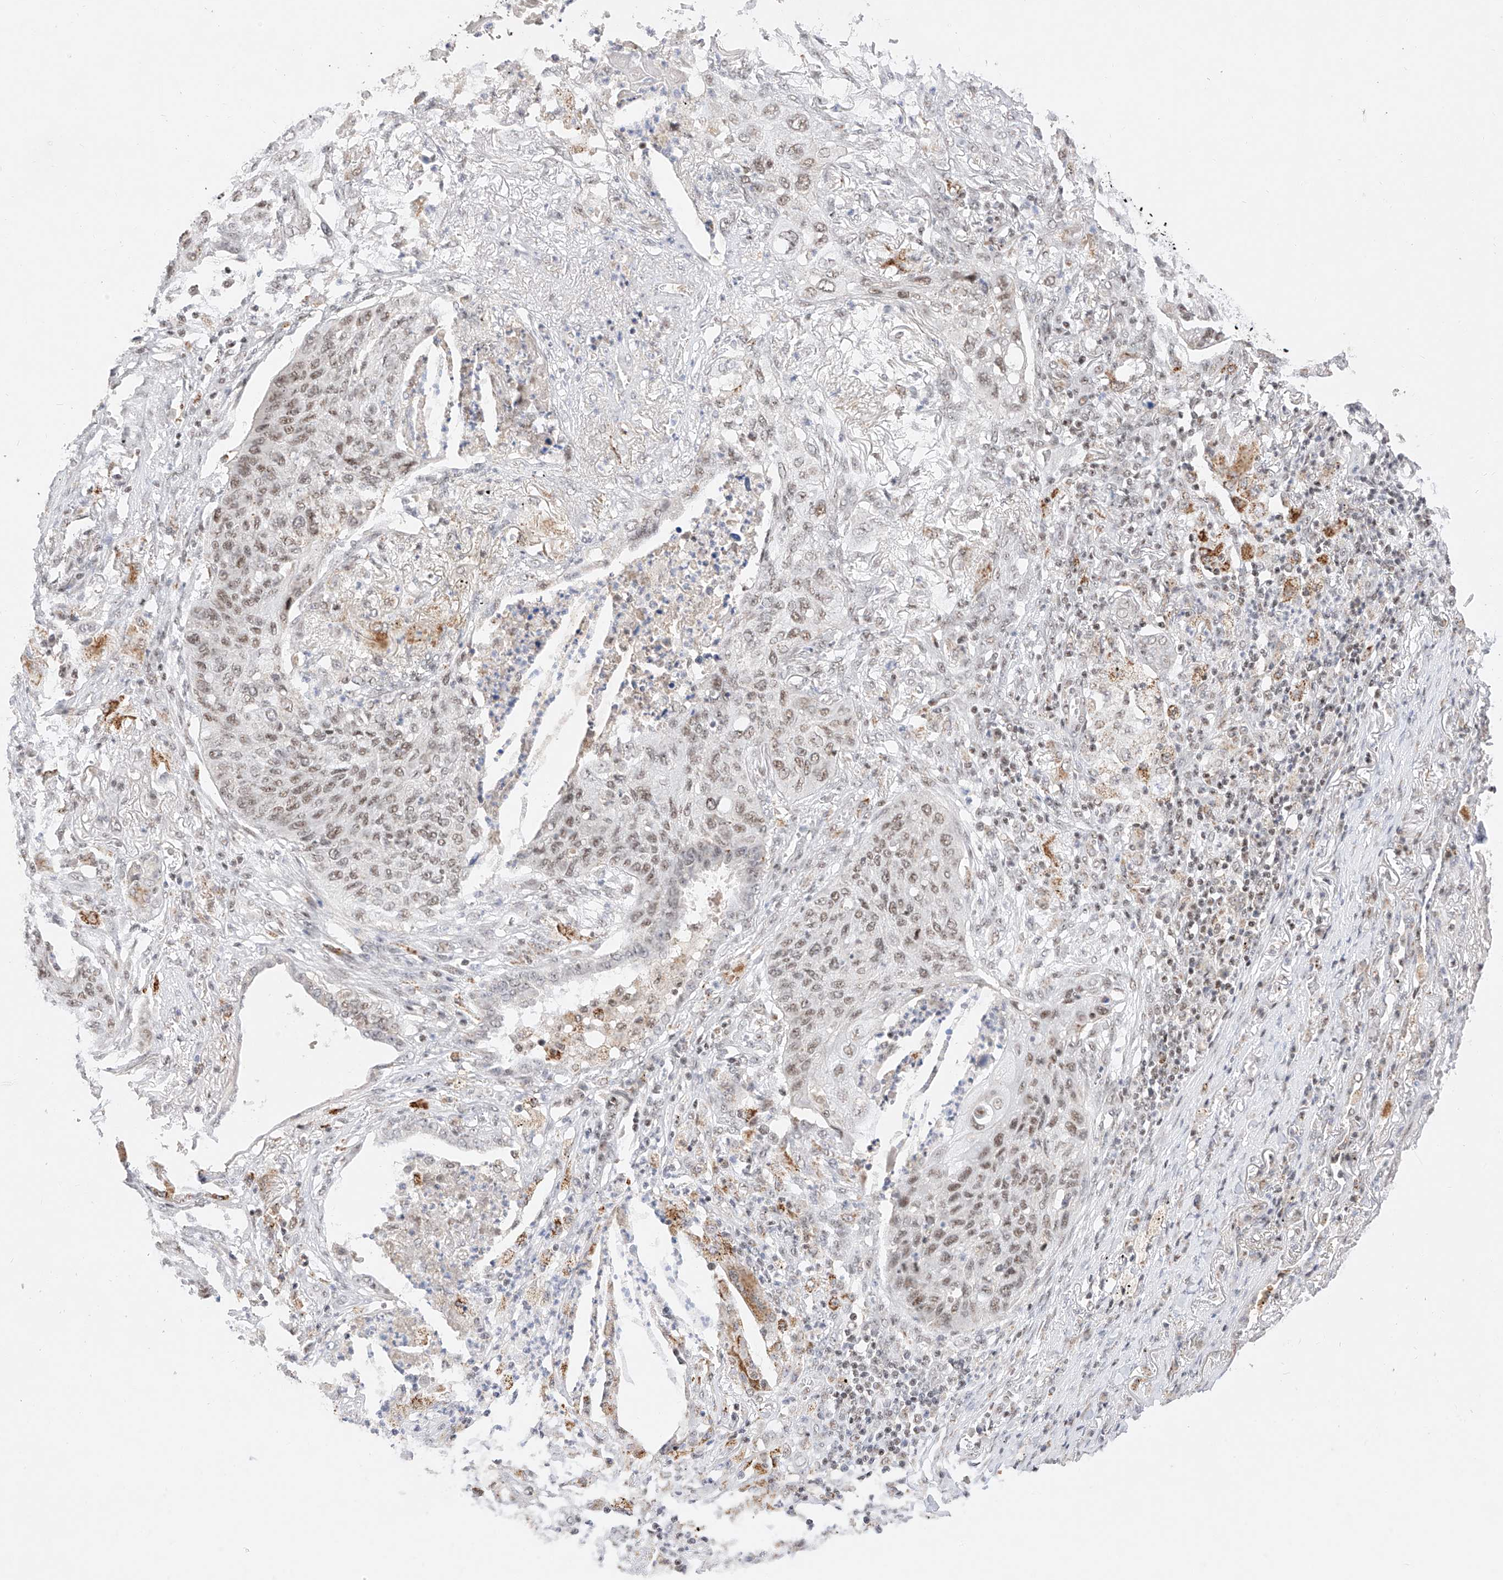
{"staining": {"intensity": "moderate", "quantity": ">75%", "location": "nuclear"}, "tissue": "lung cancer", "cell_type": "Tumor cells", "image_type": "cancer", "snomed": [{"axis": "morphology", "description": "Squamous cell carcinoma, NOS"}, {"axis": "topography", "description": "Lung"}], "caption": "High-magnification brightfield microscopy of lung cancer stained with DAB (brown) and counterstained with hematoxylin (blue). tumor cells exhibit moderate nuclear positivity is appreciated in approximately>75% of cells.", "gene": "NRF1", "patient": {"sex": "female", "age": 63}}